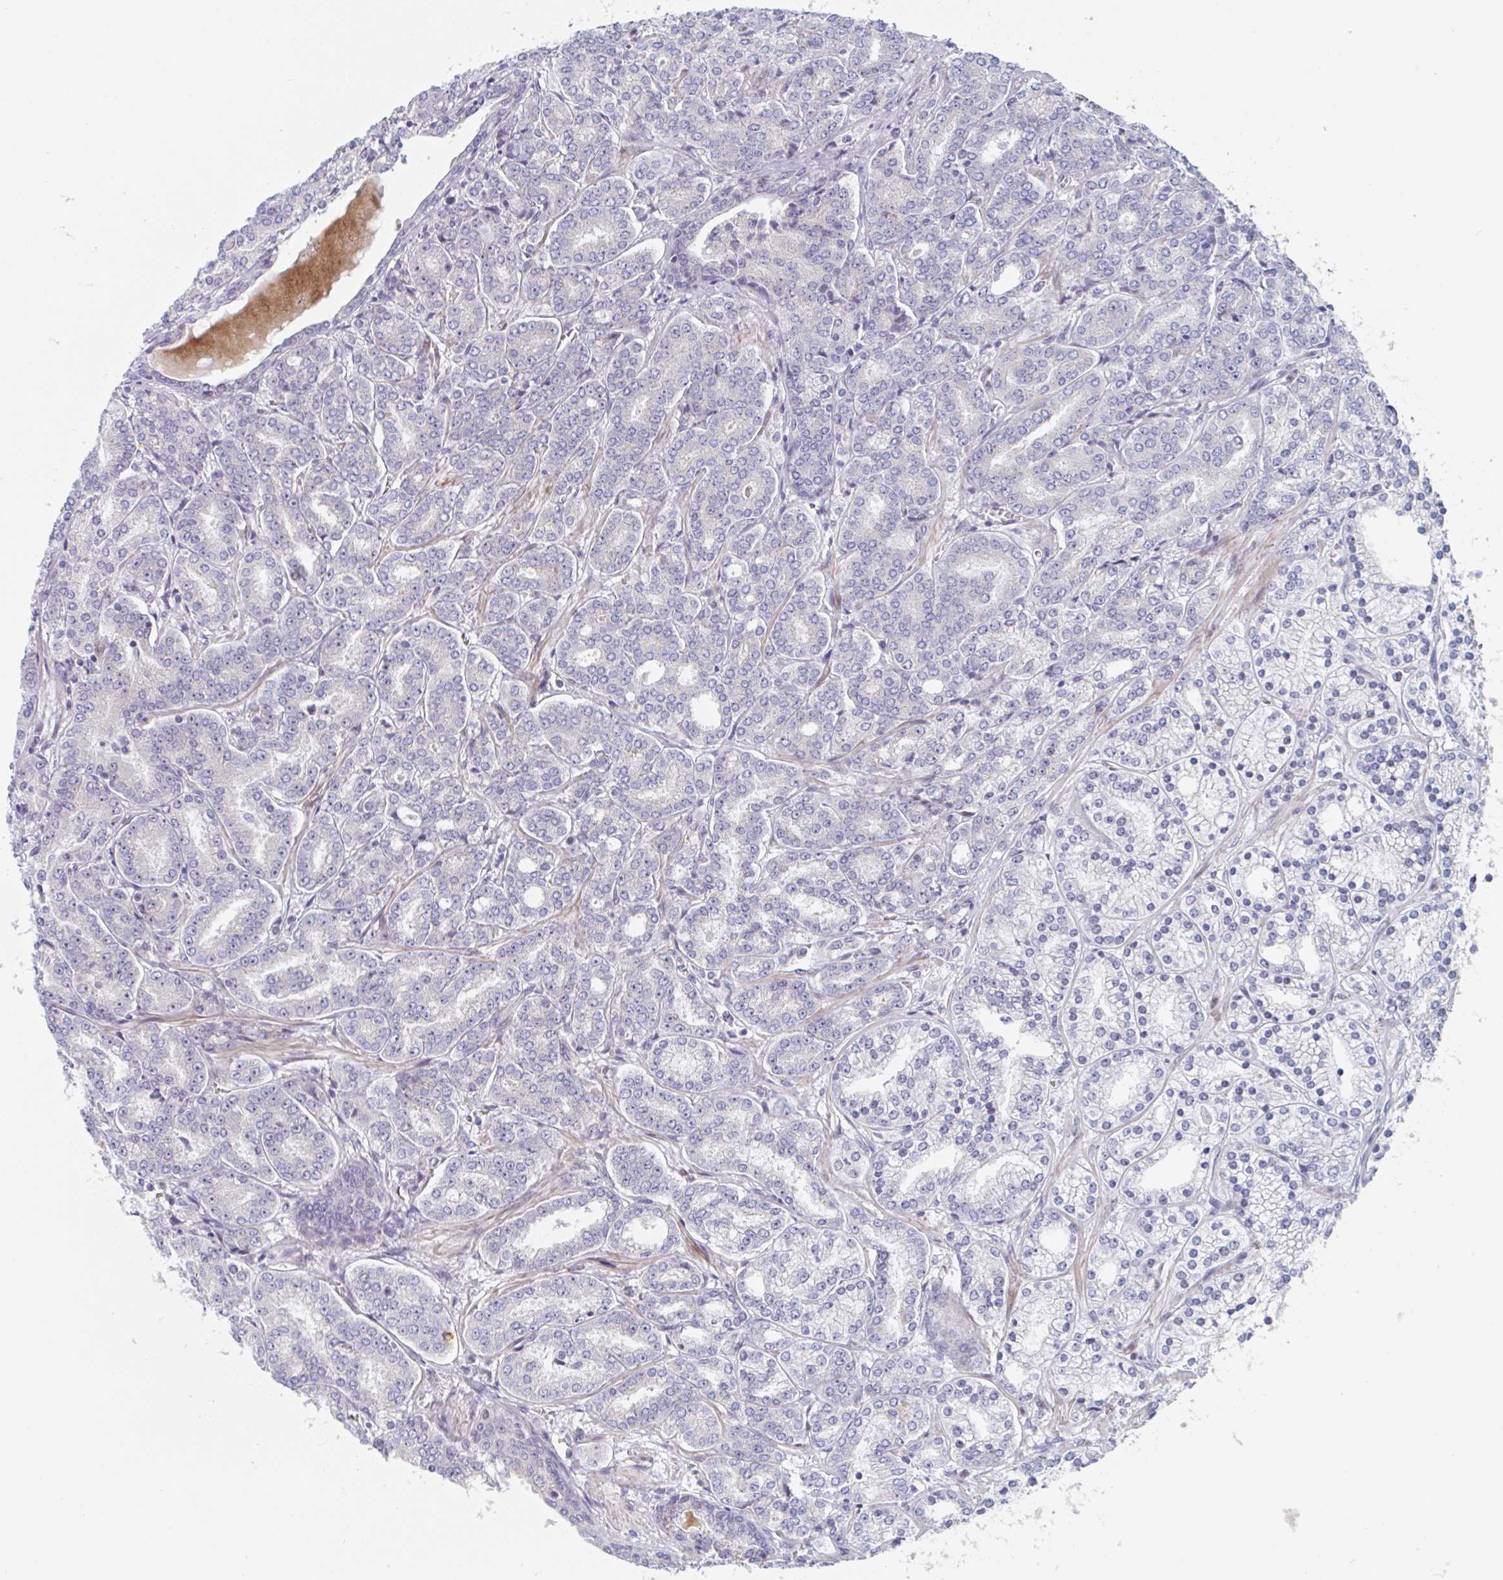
{"staining": {"intensity": "negative", "quantity": "none", "location": "none"}, "tissue": "prostate cancer", "cell_type": "Tumor cells", "image_type": "cancer", "snomed": [{"axis": "morphology", "description": "Adenocarcinoma, High grade"}, {"axis": "topography", "description": "Prostate"}], "caption": "DAB immunohistochemical staining of human prostate high-grade adenocarcinoma demonstrates no significant positivity in tumor cells.", "gene": "DUXA", "patient": {"sex": "male", "age": 72}}